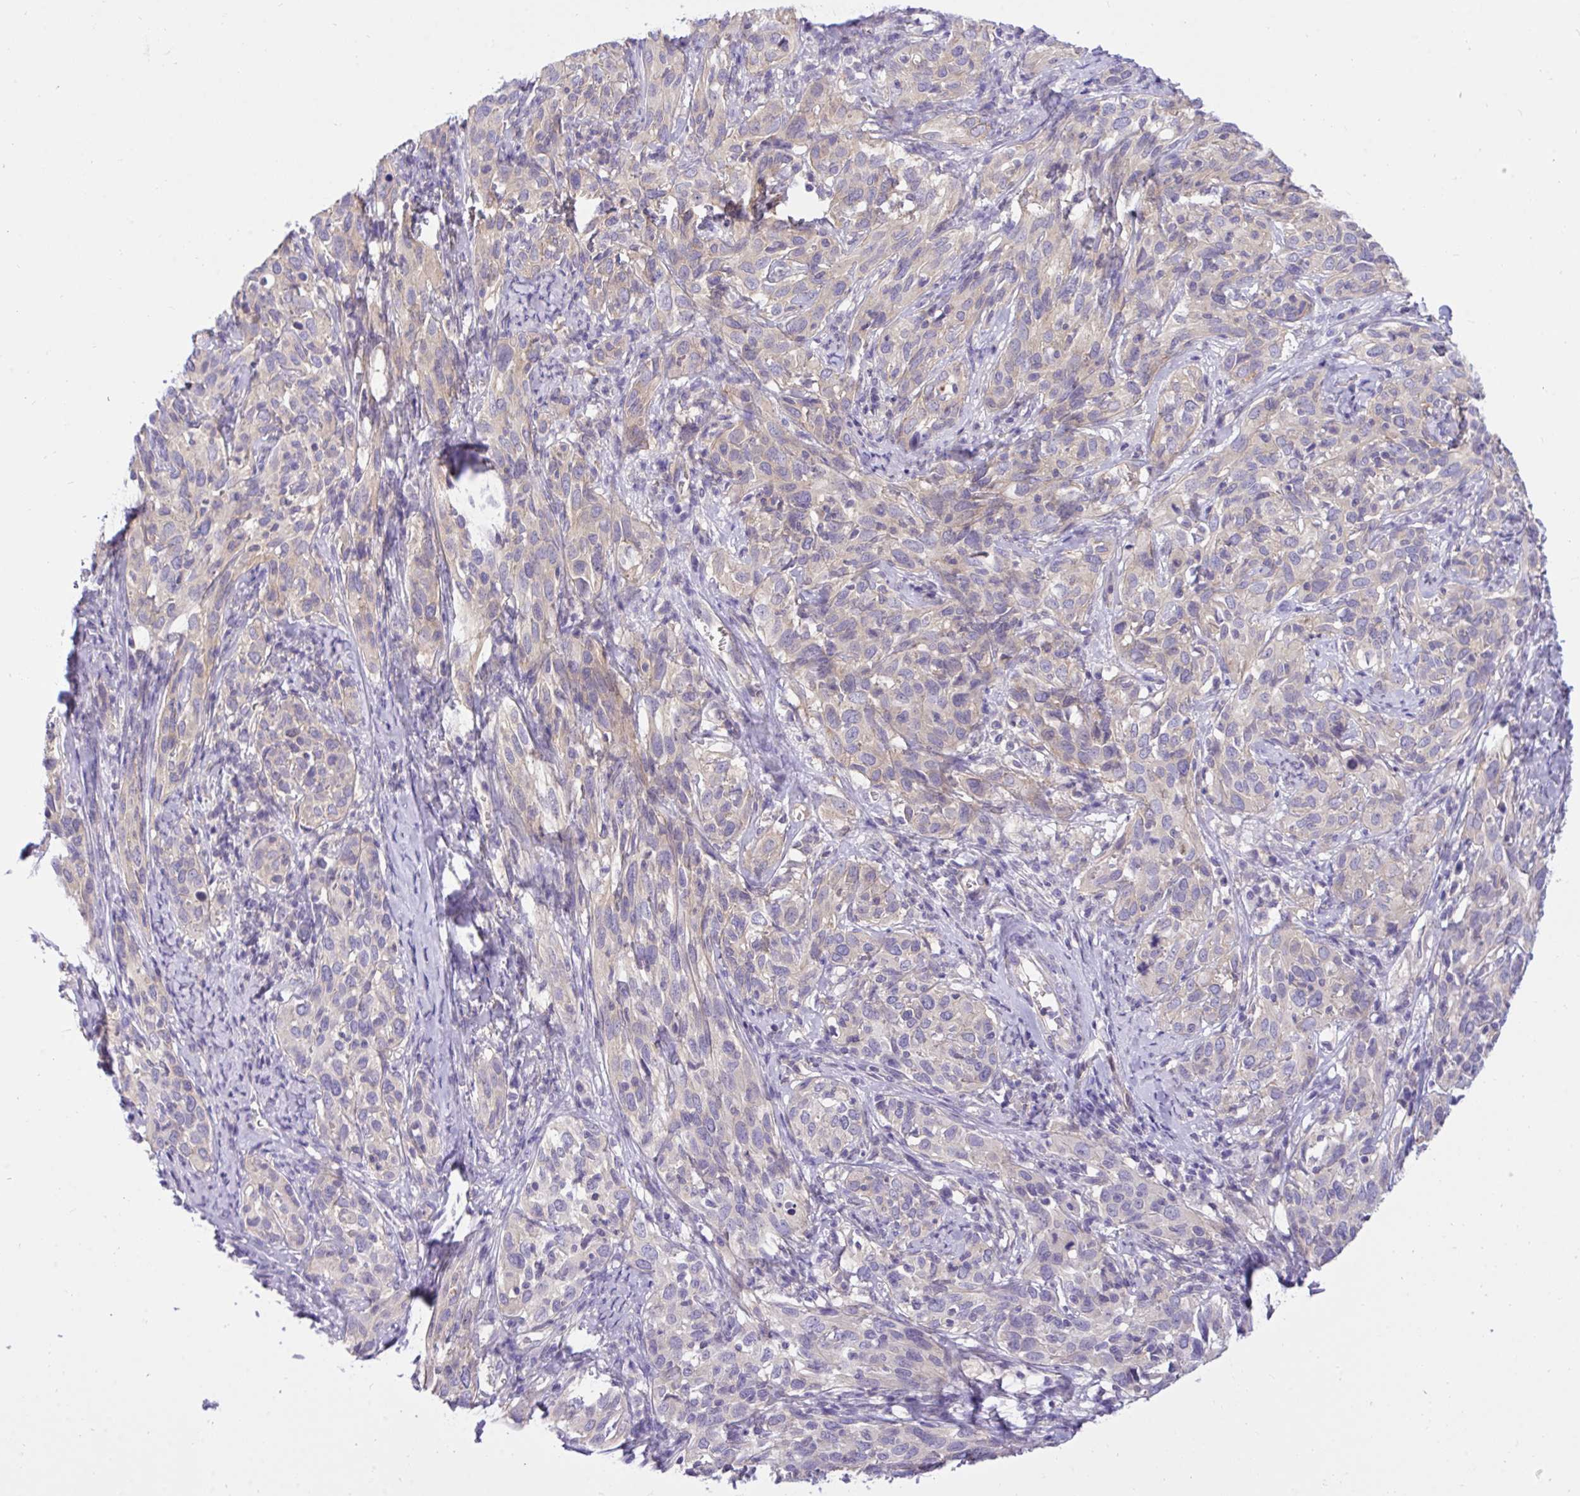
{"staining": {"intensity": "weak", "quantity": "<25%", "location": "cytoplasmic/membranous"}, "tissue": "cervical cancer", "cell_type": "Tumor cells", "image_type": "cancer", "snomed": [{"axis": "morphology", "description": "Normal tissue, NOS"}, {"axis": "morphology", "description": "Squamous cell carcinoma, NOS"}, {"axis": "topography", "description": "Cervix"}], "caption": "Tumor cells show no significant positivity in squamous cell carcinoma (cervical).", "gene": "TLN2", "patient": {"sex": "female", "age": 51}}